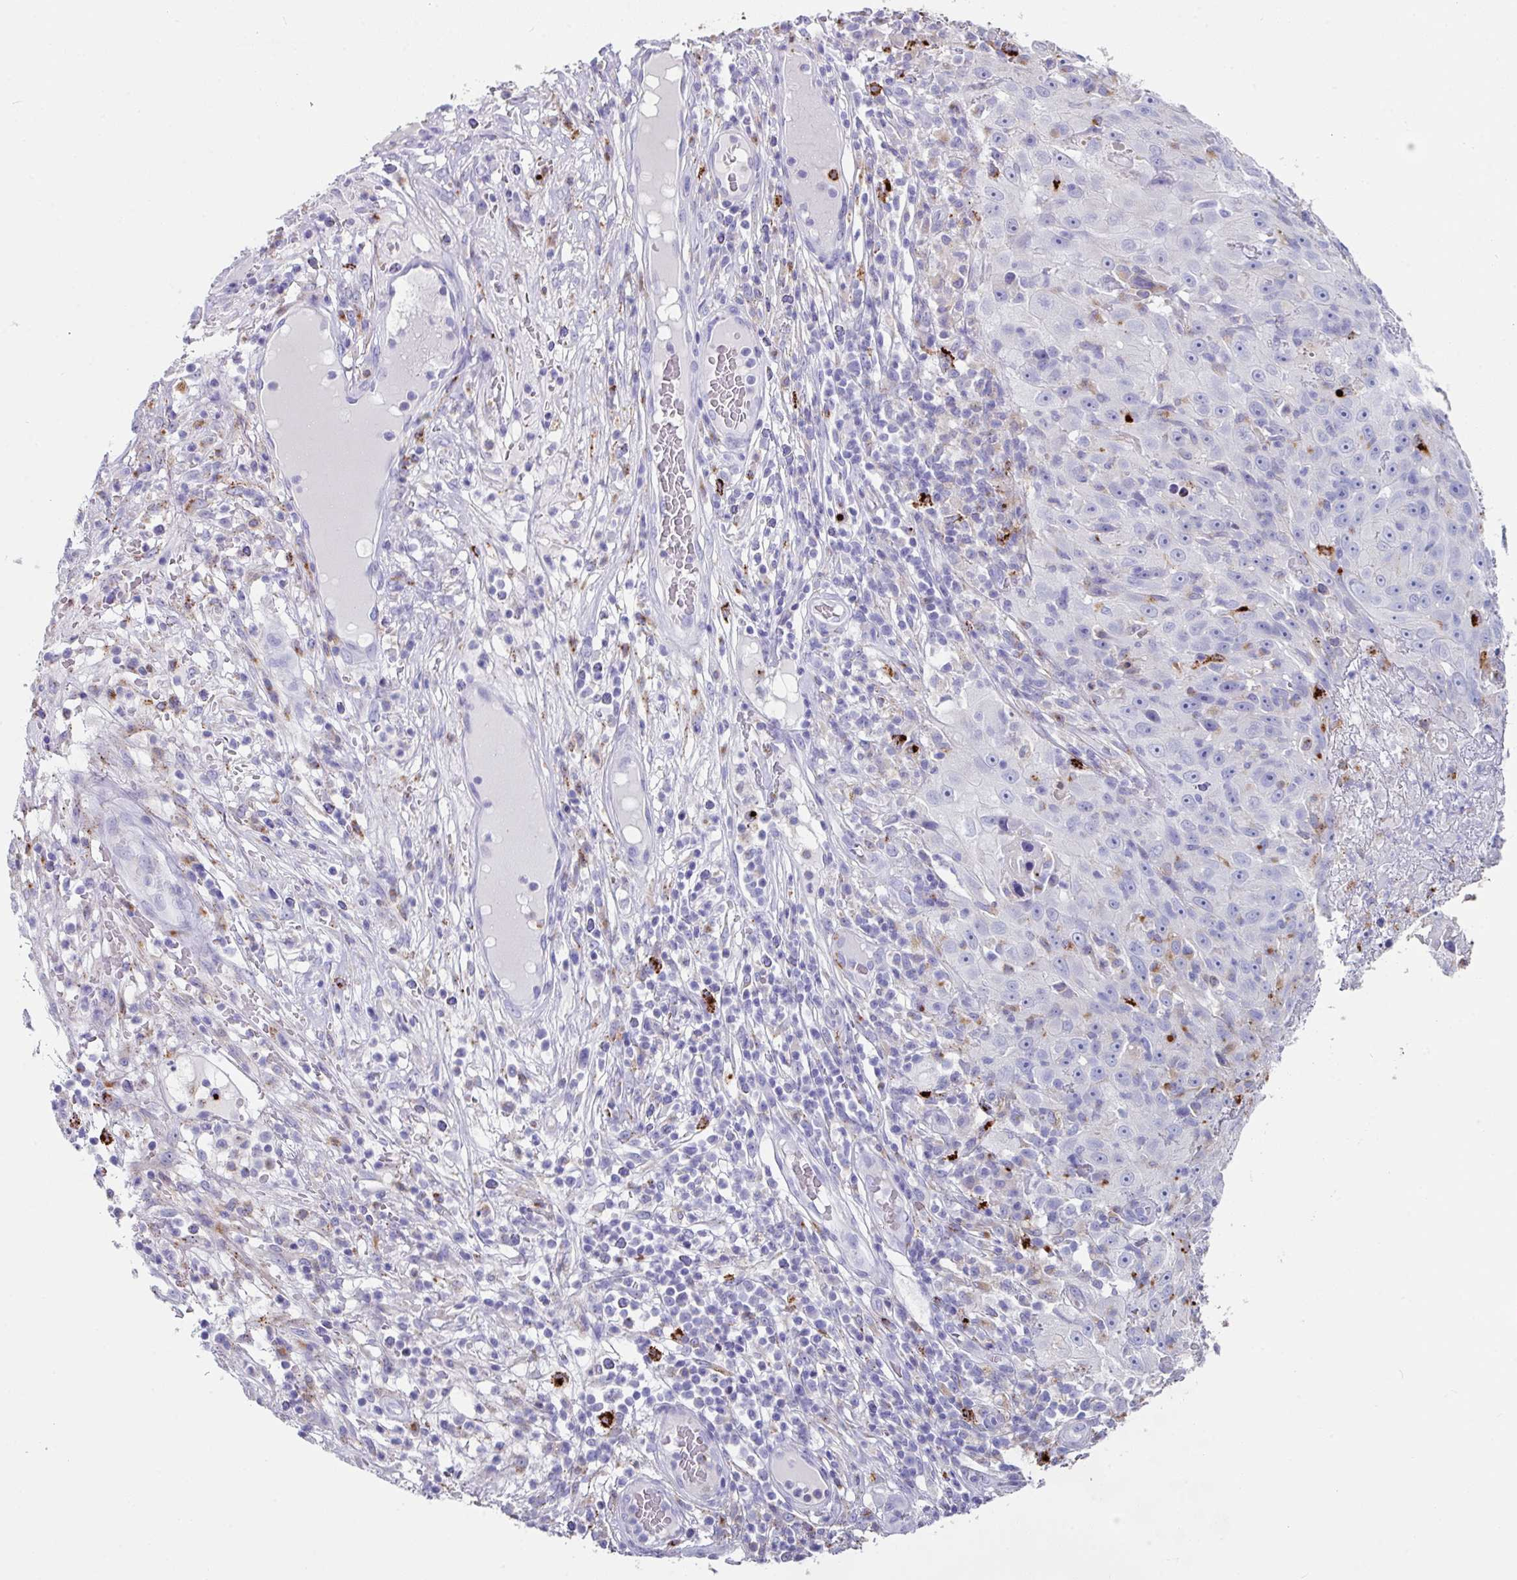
{"staining": {"intensity": "negative", "quantity": "none", "location": "none"}, "tissue": "skin cancer", "cell_type": "Tumor cells", "image_type": "cancer", "snomed": [{"axis": "morphology", "description": "Squamous cell carcinoma, NOS"}, {"axis": "topography", "description": "Skin"}], "caption": "Histopathology image shows no protein staining in tumor cells of skin cancer tissue.", "gene": "CPVL", "patient": {"sex": "female", "age": 87}}